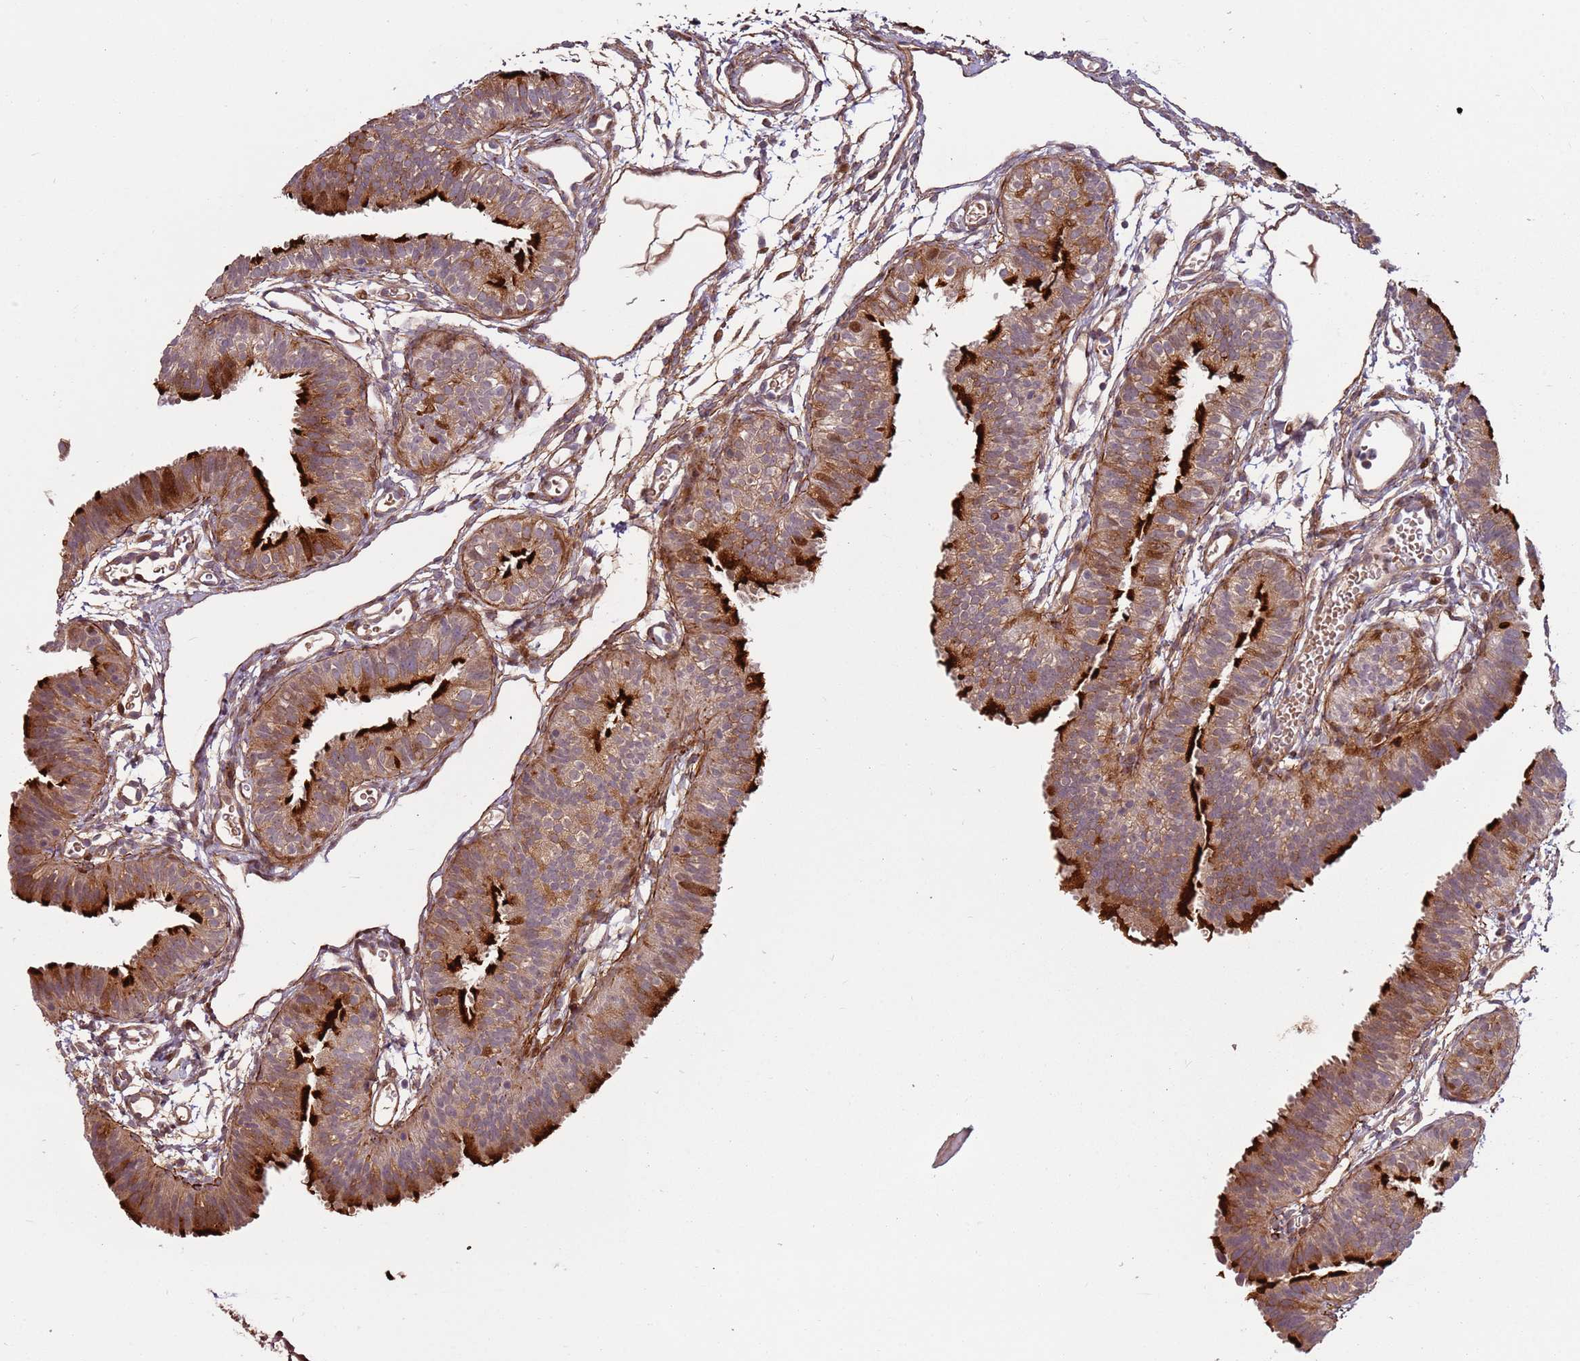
{"staining": {"intensity": "strong", "quantity": ">75%", "location": "cytoplasmic/membranous"}, "tissue": "fallopian tube", "cell_type": "Glandular cells", "image_type": "normal", "snomed": [{"axis": "morphology", "description": "Normal tissue, NOS"}, {"axis": "topography", "description": "Fallopian tube"}], "caption": "High-power microscopy captured an IHC micrograph of benign fallopian tube, revealing strong cytoplasmic/membranous staining in approximately >75% of glandular cells.", "gene": "RHBDL1", "patient": {"sex": "female", "age": 35}}